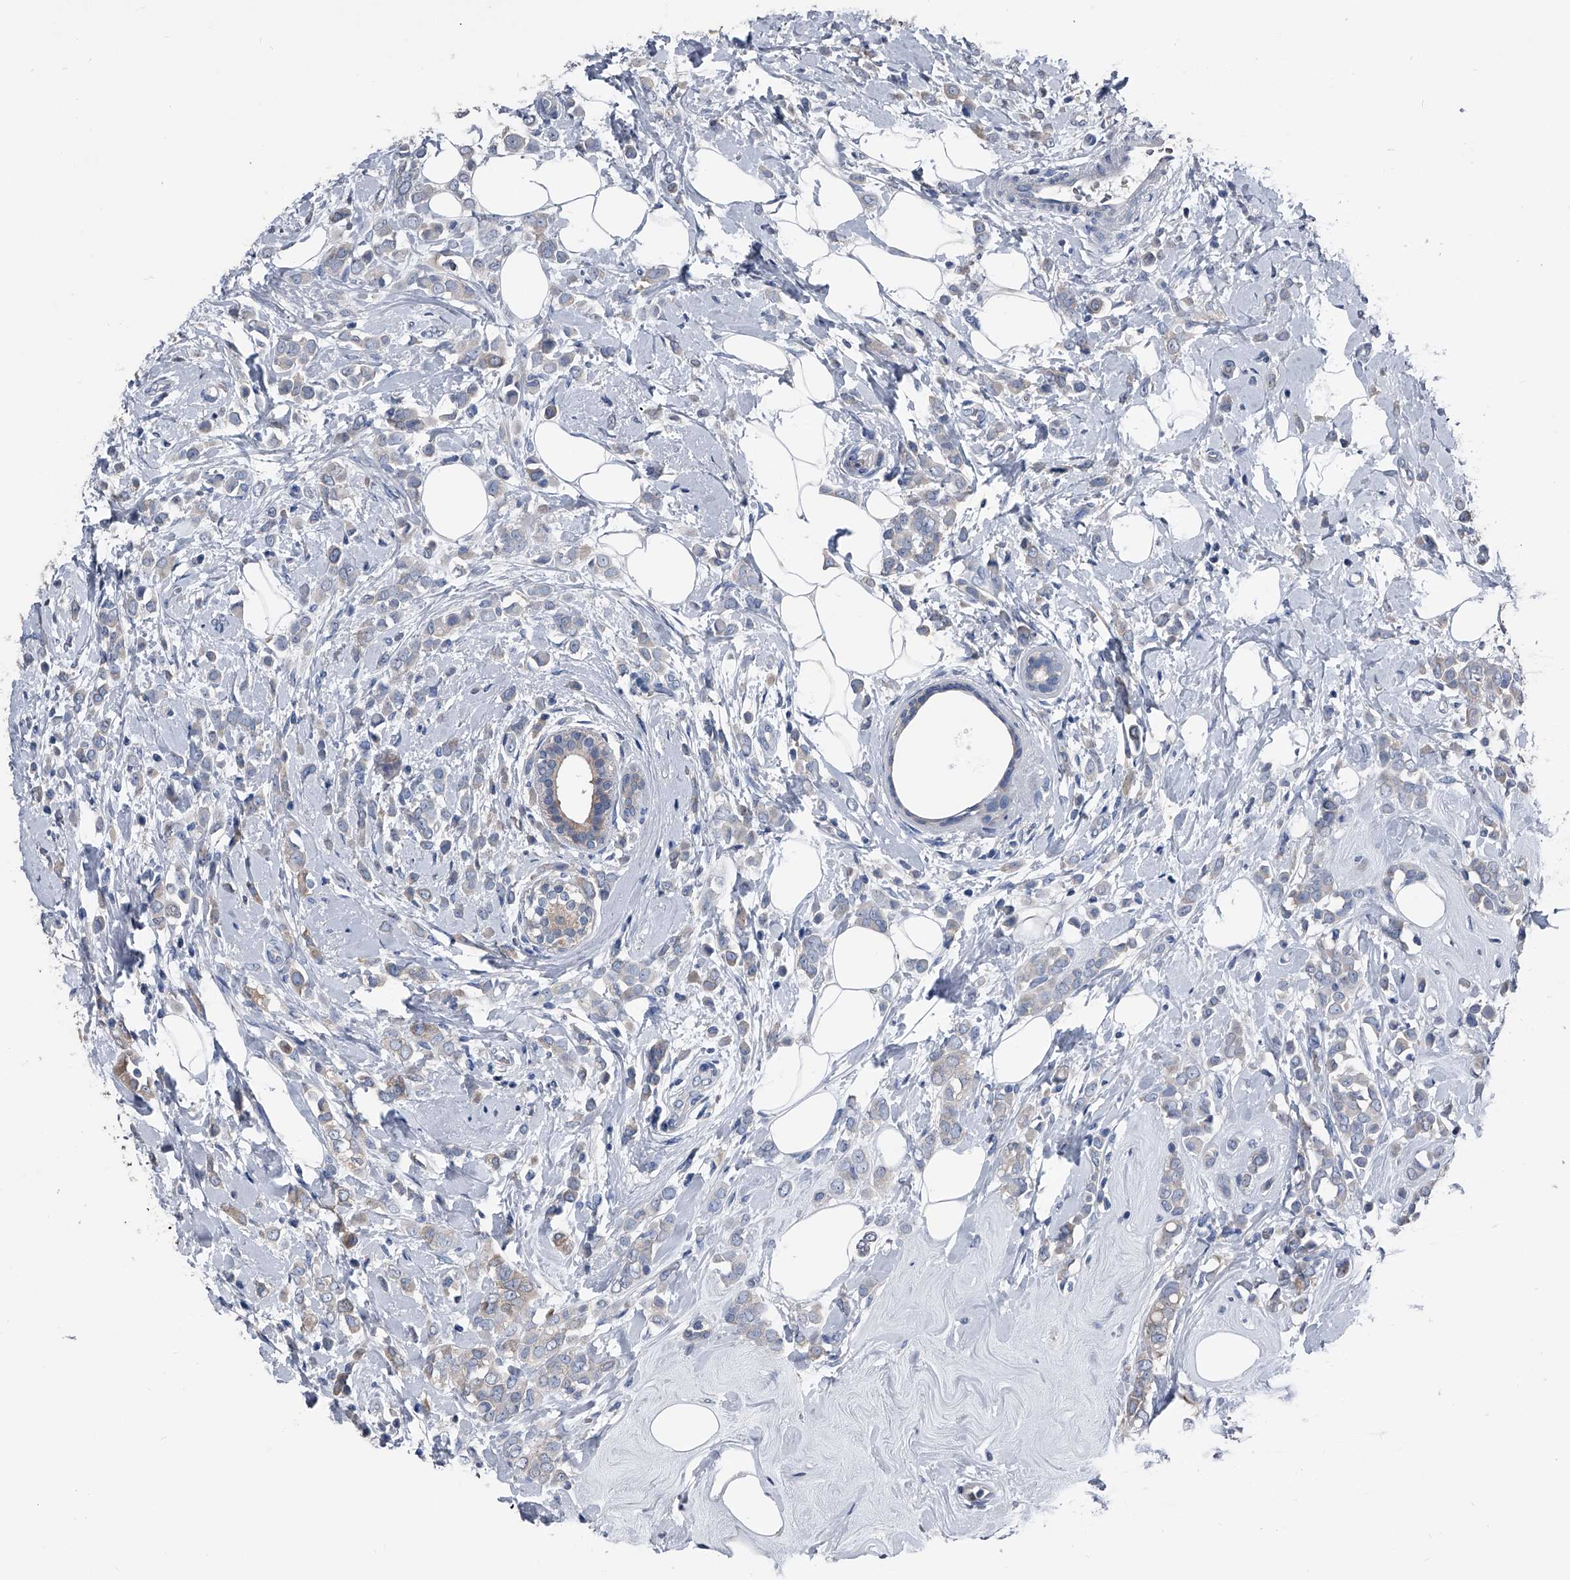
{"staining": {"intensity": "negative", "quantity": "none", "location": "none"}, "tissue": "breast cancer", "cell_type": "Tumor cells", "image_type": "cancer", "snomed": [{"axis": "morphology", "description": "Lobular carcinoma"}, {"axis": "topography", "description": "Breast"}], "caption": "This is an immunohistochemistry (IHC) photomicrograph of lobular carcinoma (breast). There is no staining in tumor cells.", "gene": "KIF13A", "patient": {"sex": "female", "age": 47}}